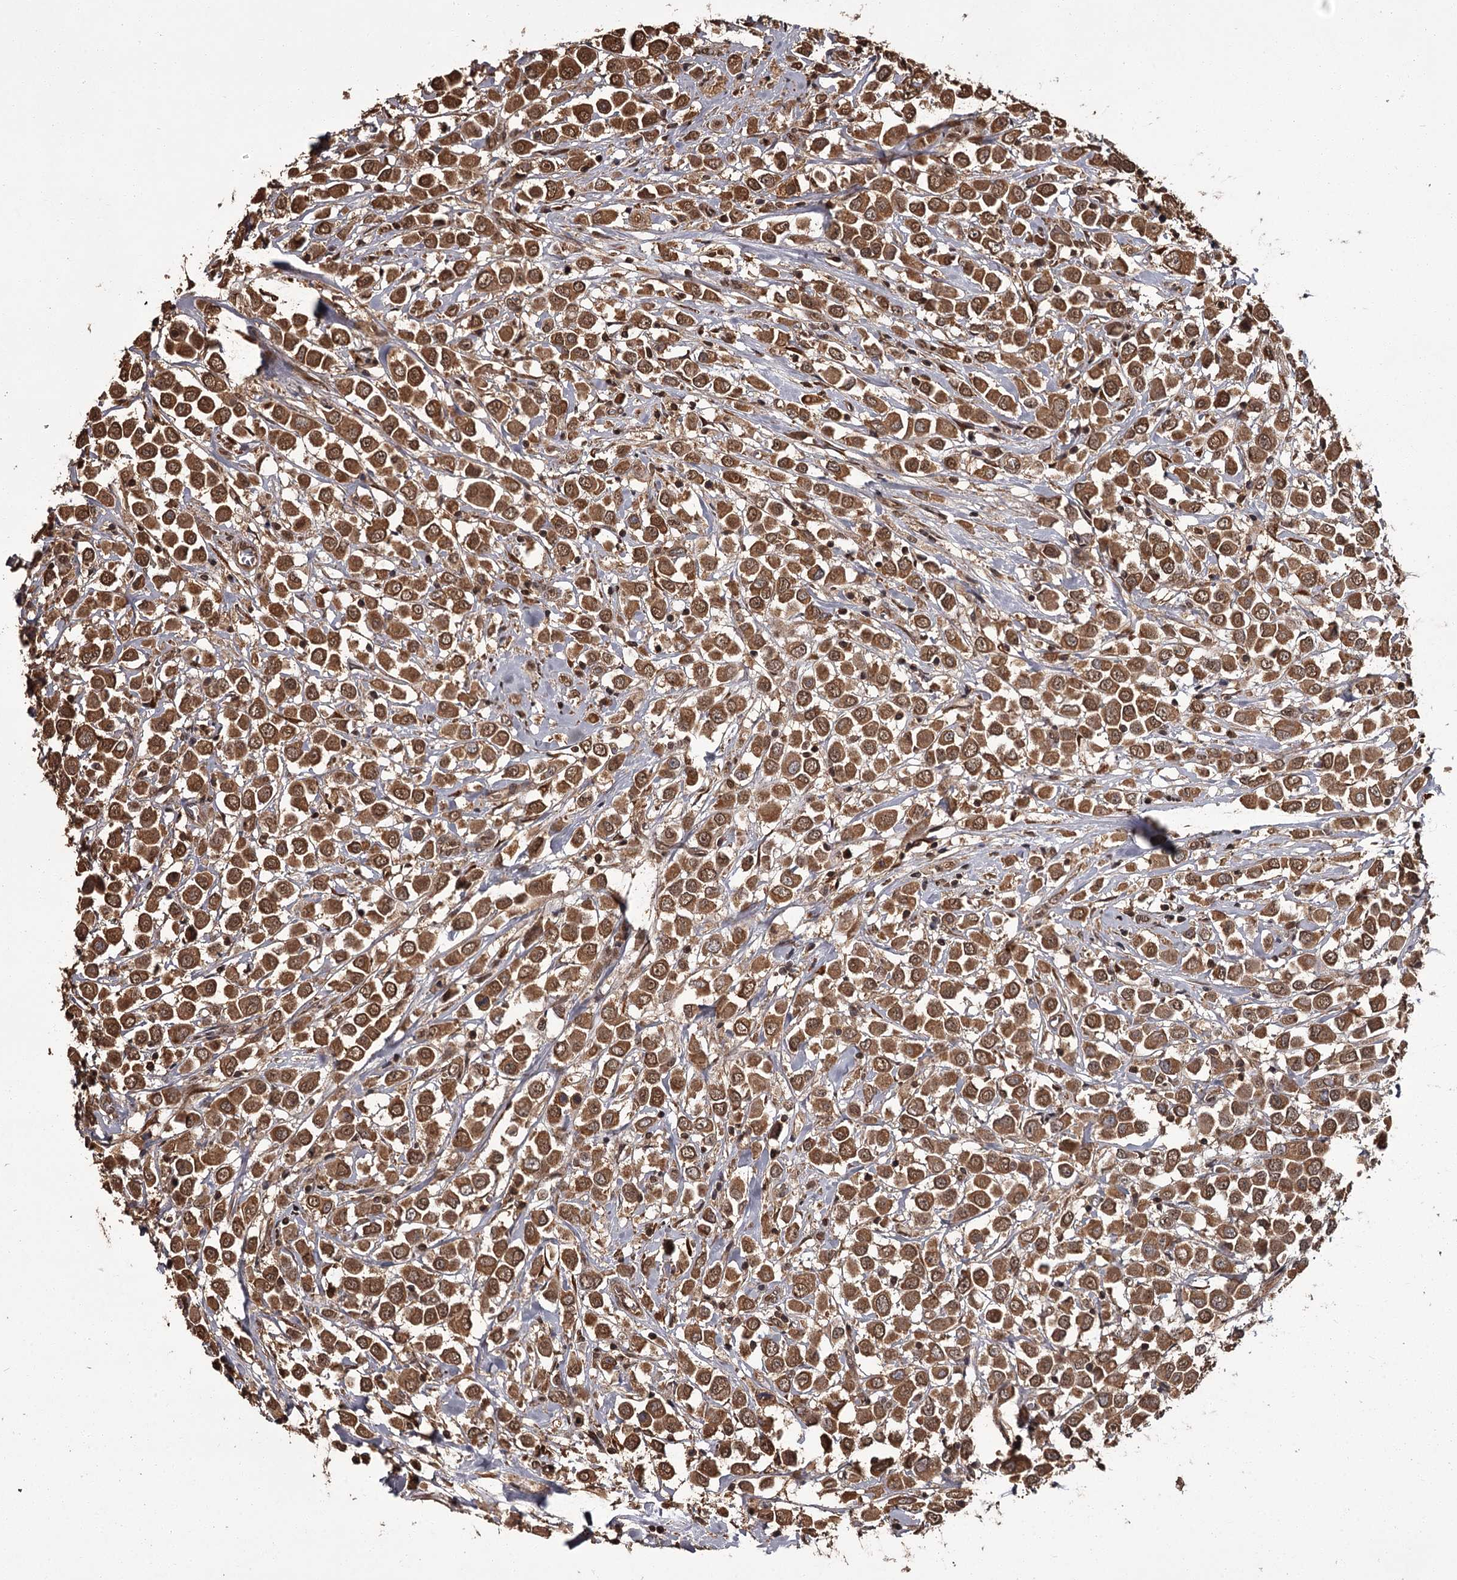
{"staining": {"intensity": "strong", "quantity": ">75%", "location": "cytoplasmic/membranous,nuclear"}, "tissue": "breast cancer", "cell_type": "Tumor cells", "image_type": "cancer", "snomed": [{"axis": "morphology", "description": "Duct carcinoma"}, {"axis": "topography", "description": "Breast"}], "caption": "Breast cancer (invasive ductal carcinoma) stained with DAB (3,3'-diaminobenzidine) immunohistochemistry exhibits high levels of strong cytoplasmic/membranous and nuclear staining in approximately >75% of tumor cells. The protein of interest is shown in brown color, while the nuclei are stained blue.", "gene": "NPRL2", "patient": {"sex": "female", "age": 61}}